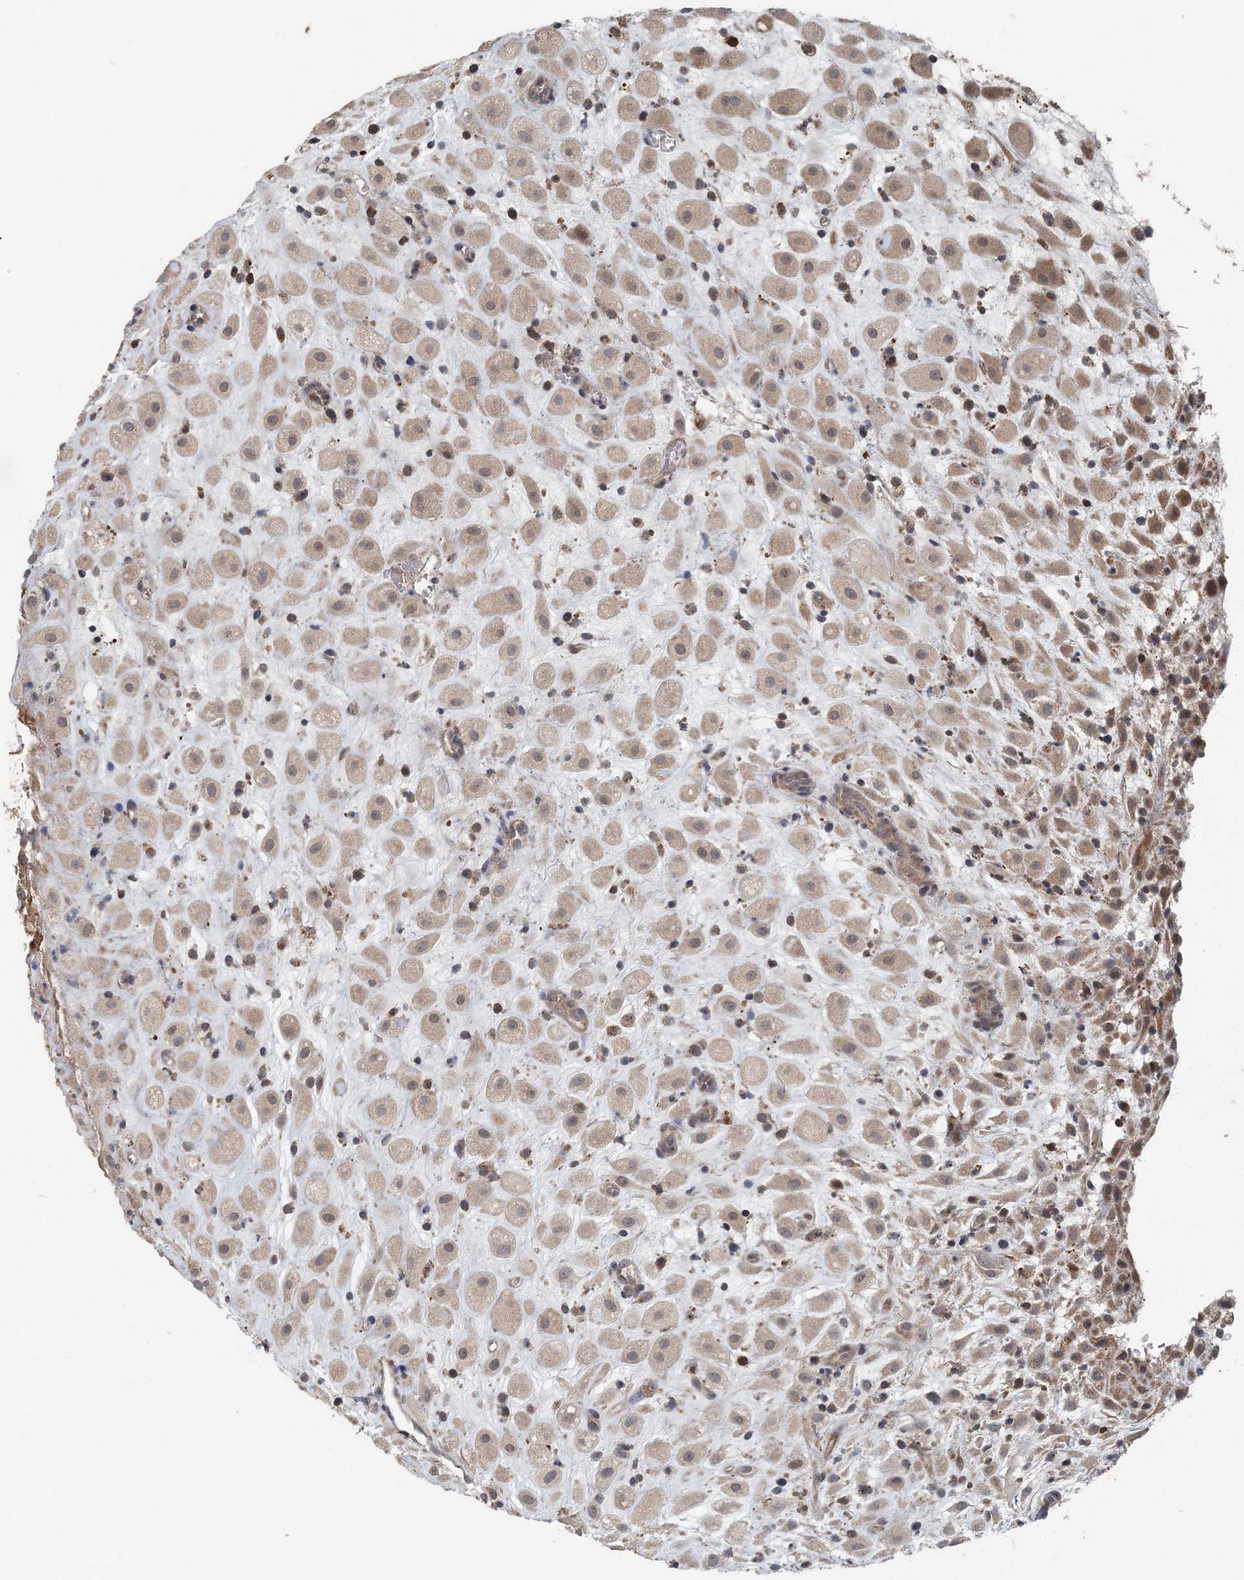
{"staining": {"intensity": "weak", "quantity": ">75%", "location": "cytoplasmic/membranous"}, "tissue": "placenta", "cell_type": "Decidual cells", "image_type": "normal", "snomed": [{"axis": "morphology", "description": "Normal tissue, NOS"}, {"axis": "topography", "description": "Placenta"}], "caption": "Normal placenta reveals weak cytoplasmic/membranous expression in about >75% of decidual cells, visualized by immunohistochemistry.", "gene": "MYO9B", "patient": {"sex": "female", "age": 35}}